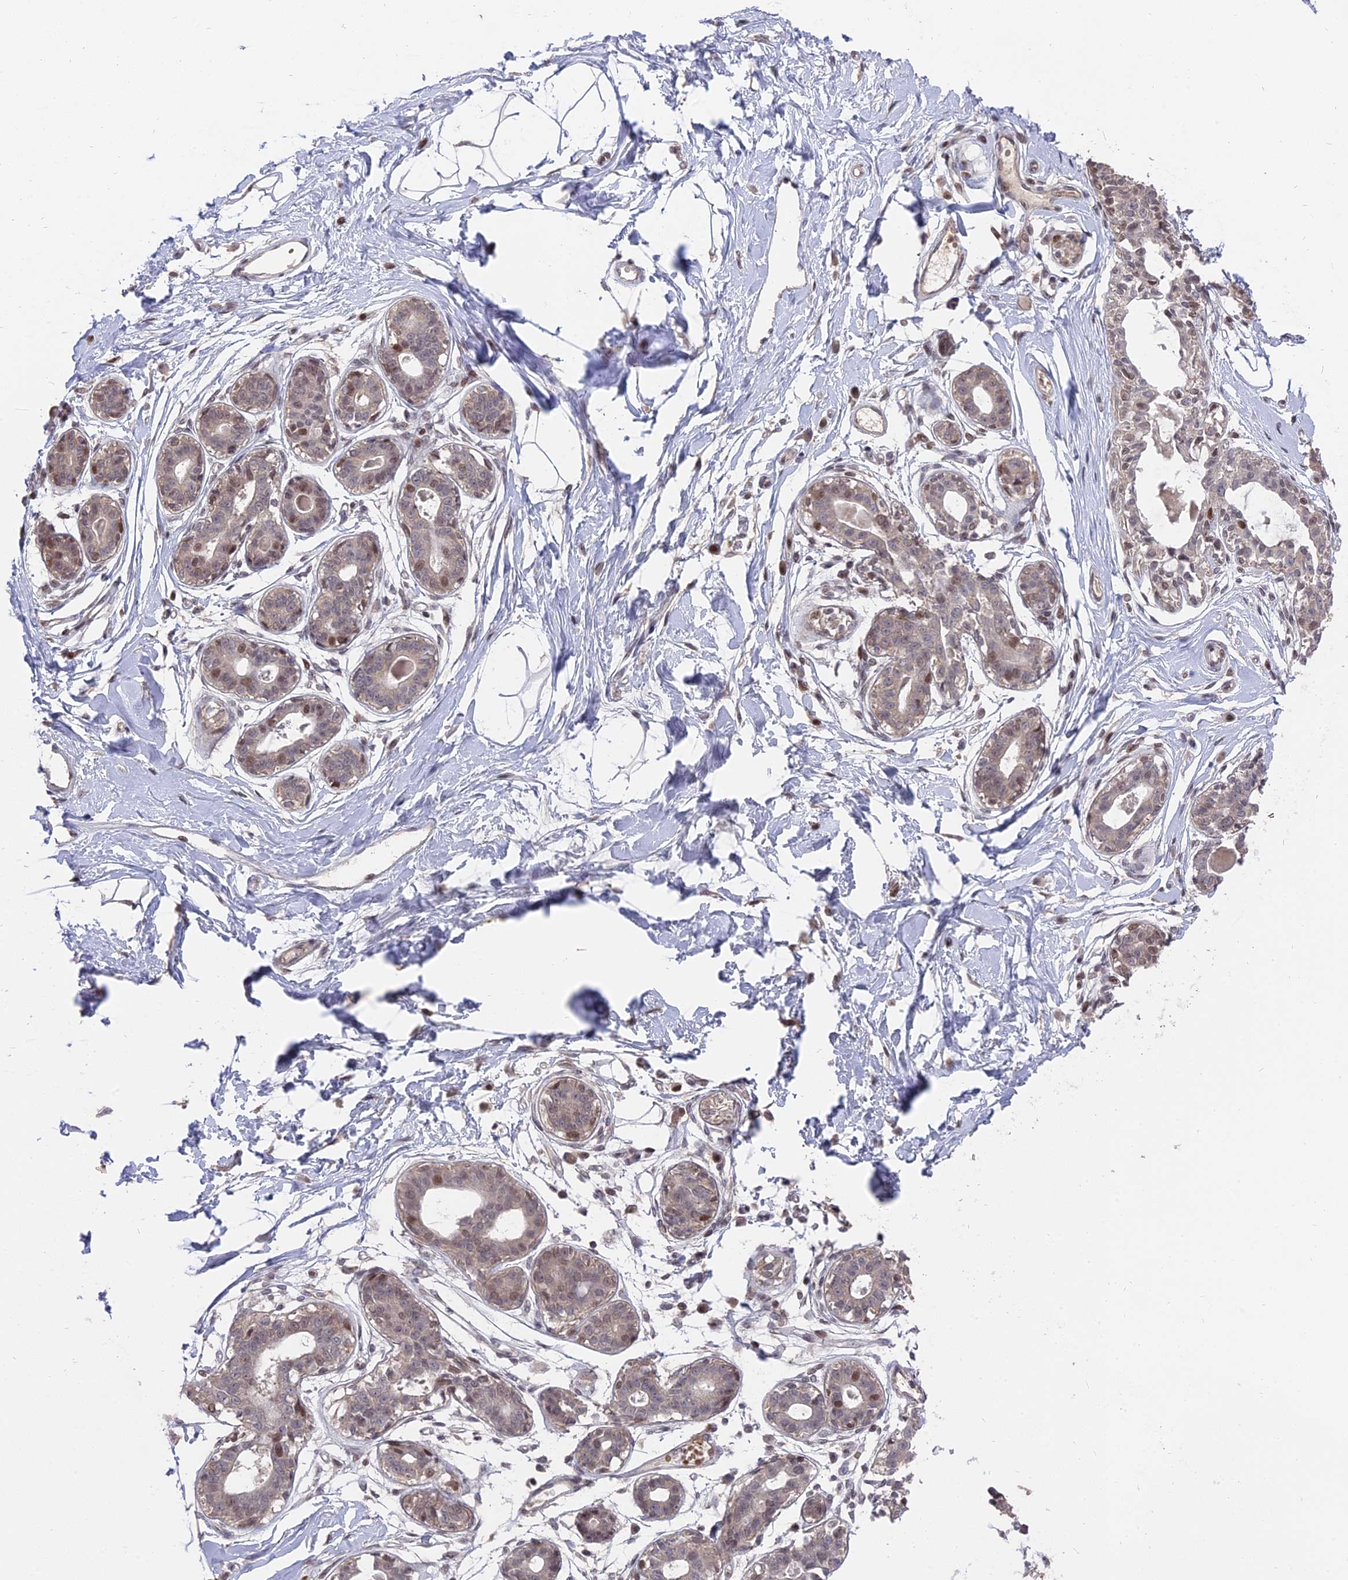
{"staining": {"intensity": "negative", "quantity": "none", "location": "none"}, "tissue": "breast", "cell_type": "Adipocytes", "image_type": "normal", "snomed": [{"axis": "morphology", "description": "Normal tissue, NOS"}, {"axis": "topography", "description": "Breast"}], "caption": "High power microscopy micrograph of an IHC micrograph of normal breast, revealing no significant expression in adipocytes. (DAB (3,3'-diaminobenzidine) IHC visualized using brightfield microscopy, high magnification).", "gene": "NR1H3", "patient": {"sex": "female", "age": 45}}